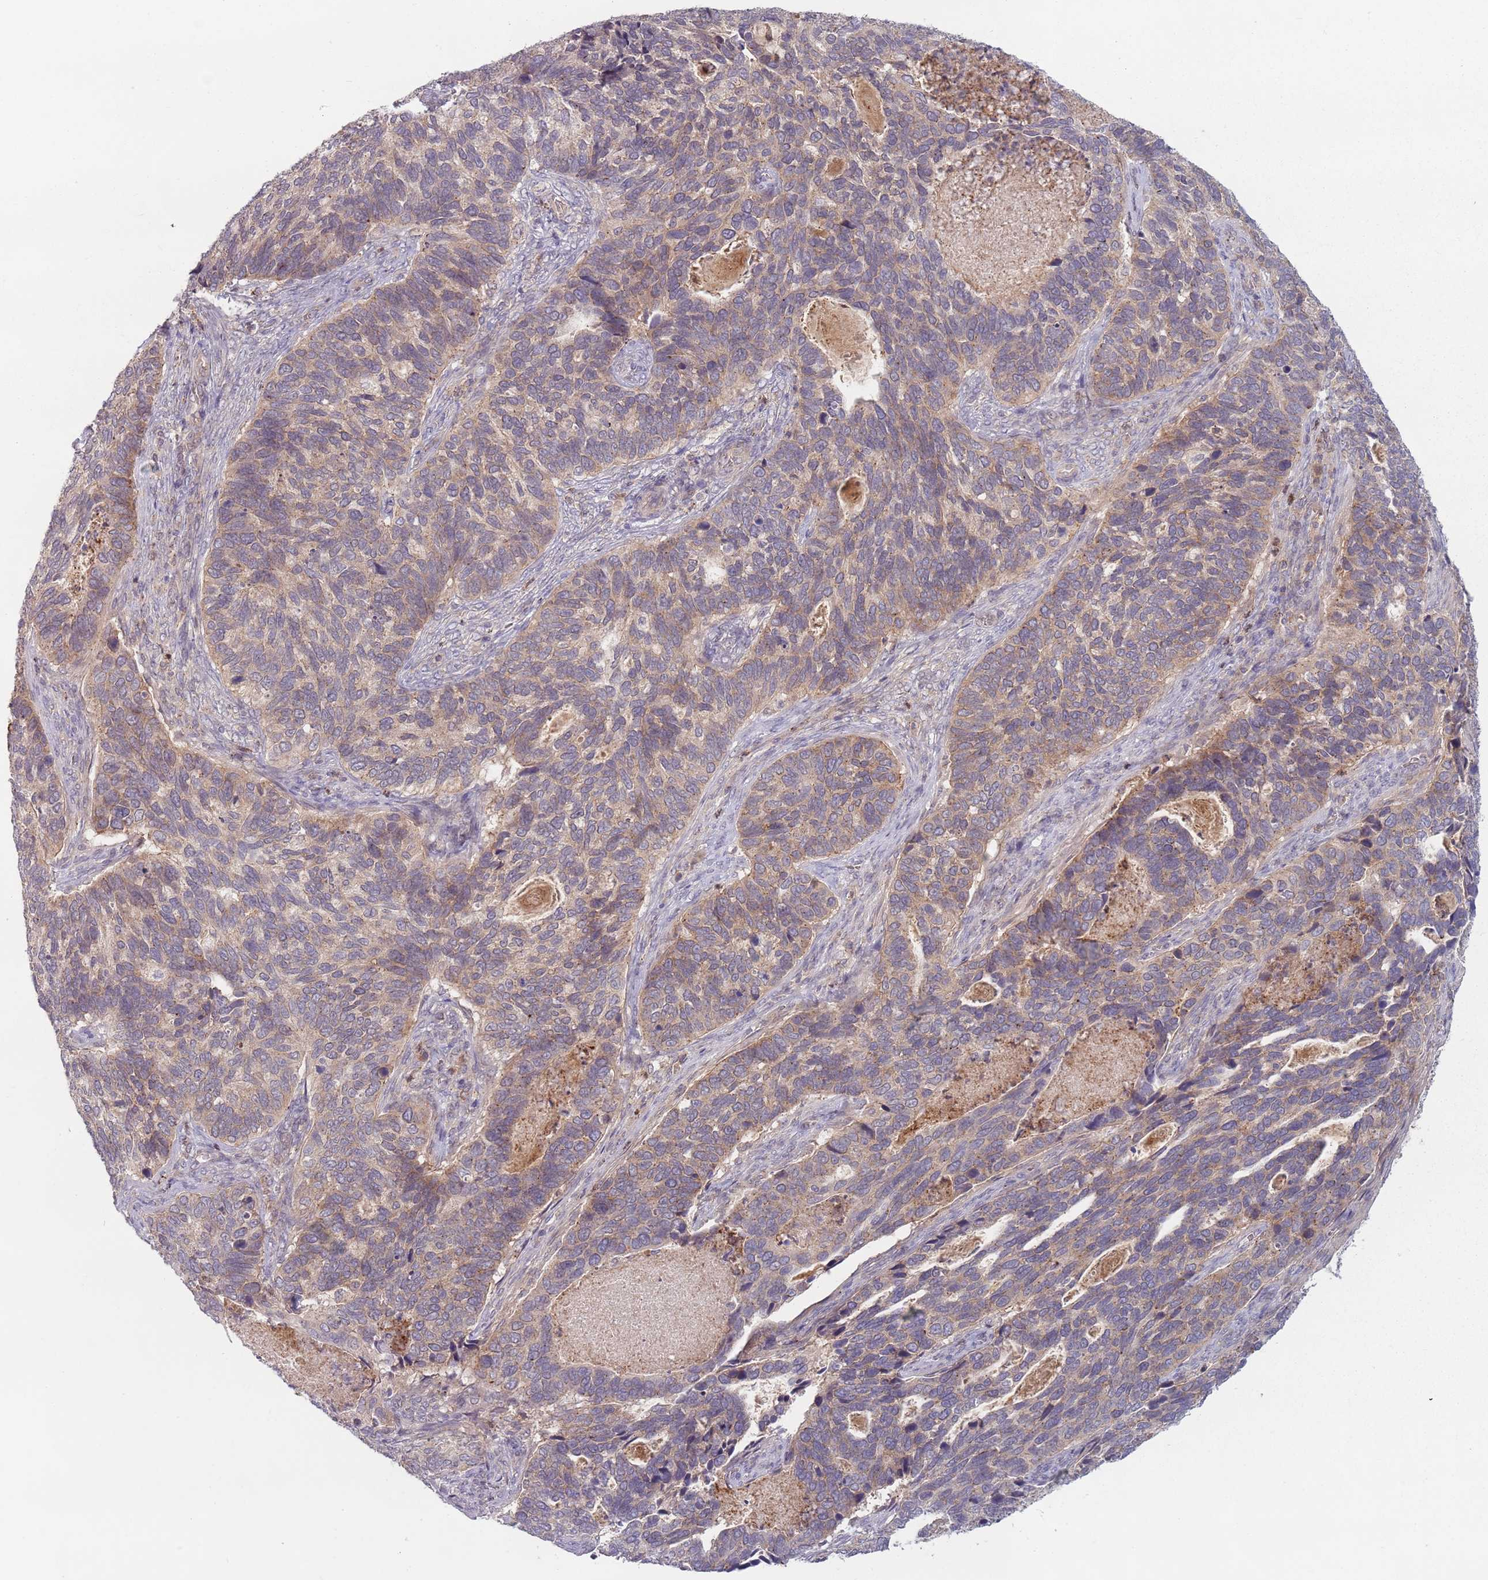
{"staining": {"intensity": "moderate", "quantity": "25%-75%", "location": "cytoplasmic/membranous"}, "tissue": "cervical cancer", "cell_type": "Tumor cells", "image_type": "cancer", "snomed": [{"axis": "morphology", "description": "Squamous cell carcinoma, NOS"}, {"axis": "topography", "description": "Cervix"}], "caption": "Immunohistochemical staining of cervical cancer (squamous cell carcinoma) exhibits medium levels of moderate cytoplasmic/membranous protein expression in about 25%-75% of tumor cells.", "gene": "ASB13", "patient": {"sex": "female", "age": 38}}